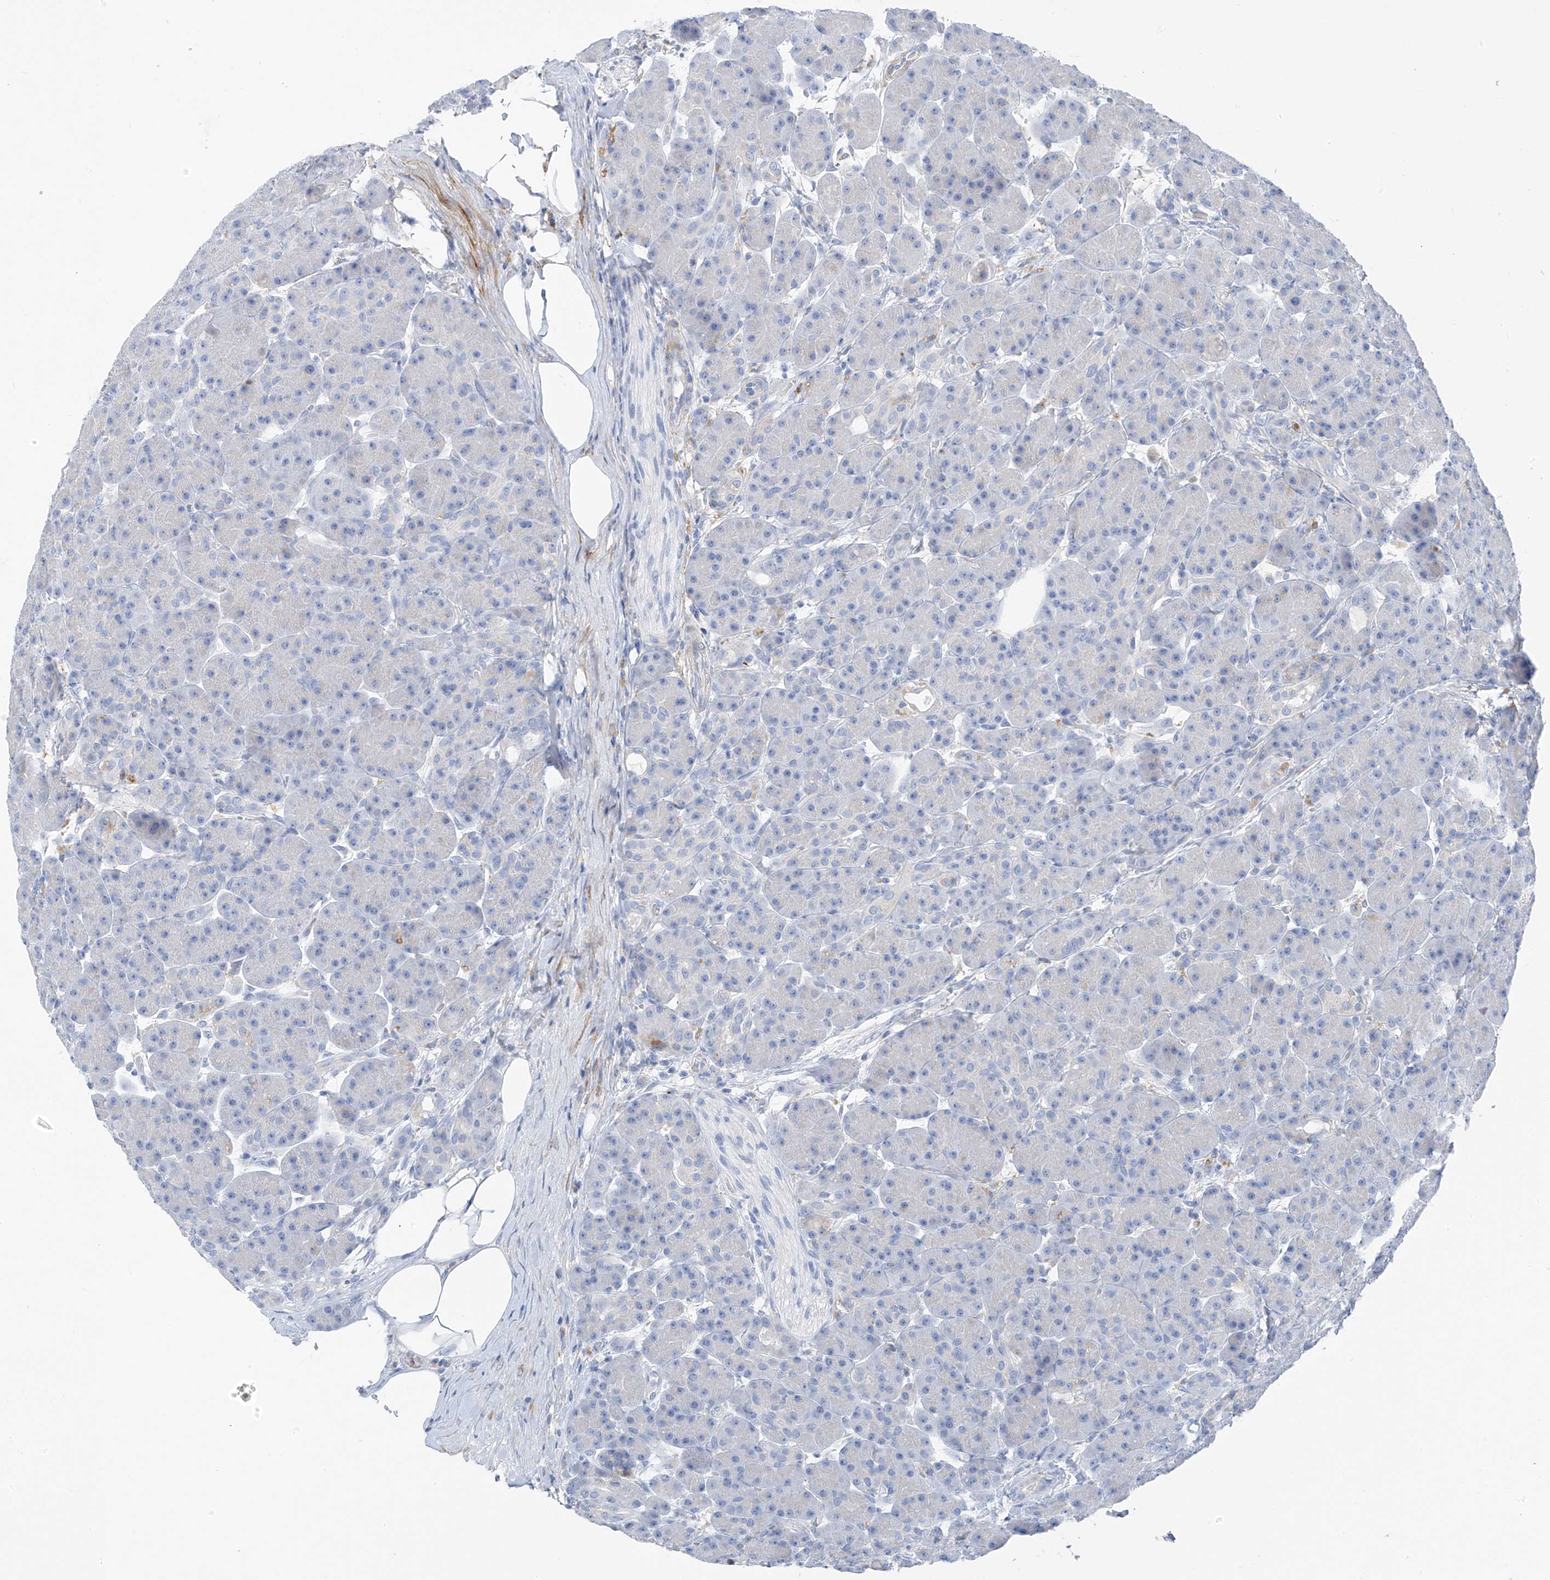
{"staining": {"intensity": "negative", "quantity": "none", "location": "none"}, "tissue": "pancreas", "cell_type": "Exocrine glandular cells", "image_type": "normal", "snomed": [{"axis": "morphology", "description": "Normal tissue, NOS"}, {"axis": "topography", "description": "Pancreas"}], "caption": "This micrograph is of unremarkable pancreas stained with immunohistochemistry to label a protein in brown with the nuclei are counter-stained blue. There is no staining in exocrine glandular cells.", "gene": "GLMP", "patient": {"sex": "male", "age": 63}}